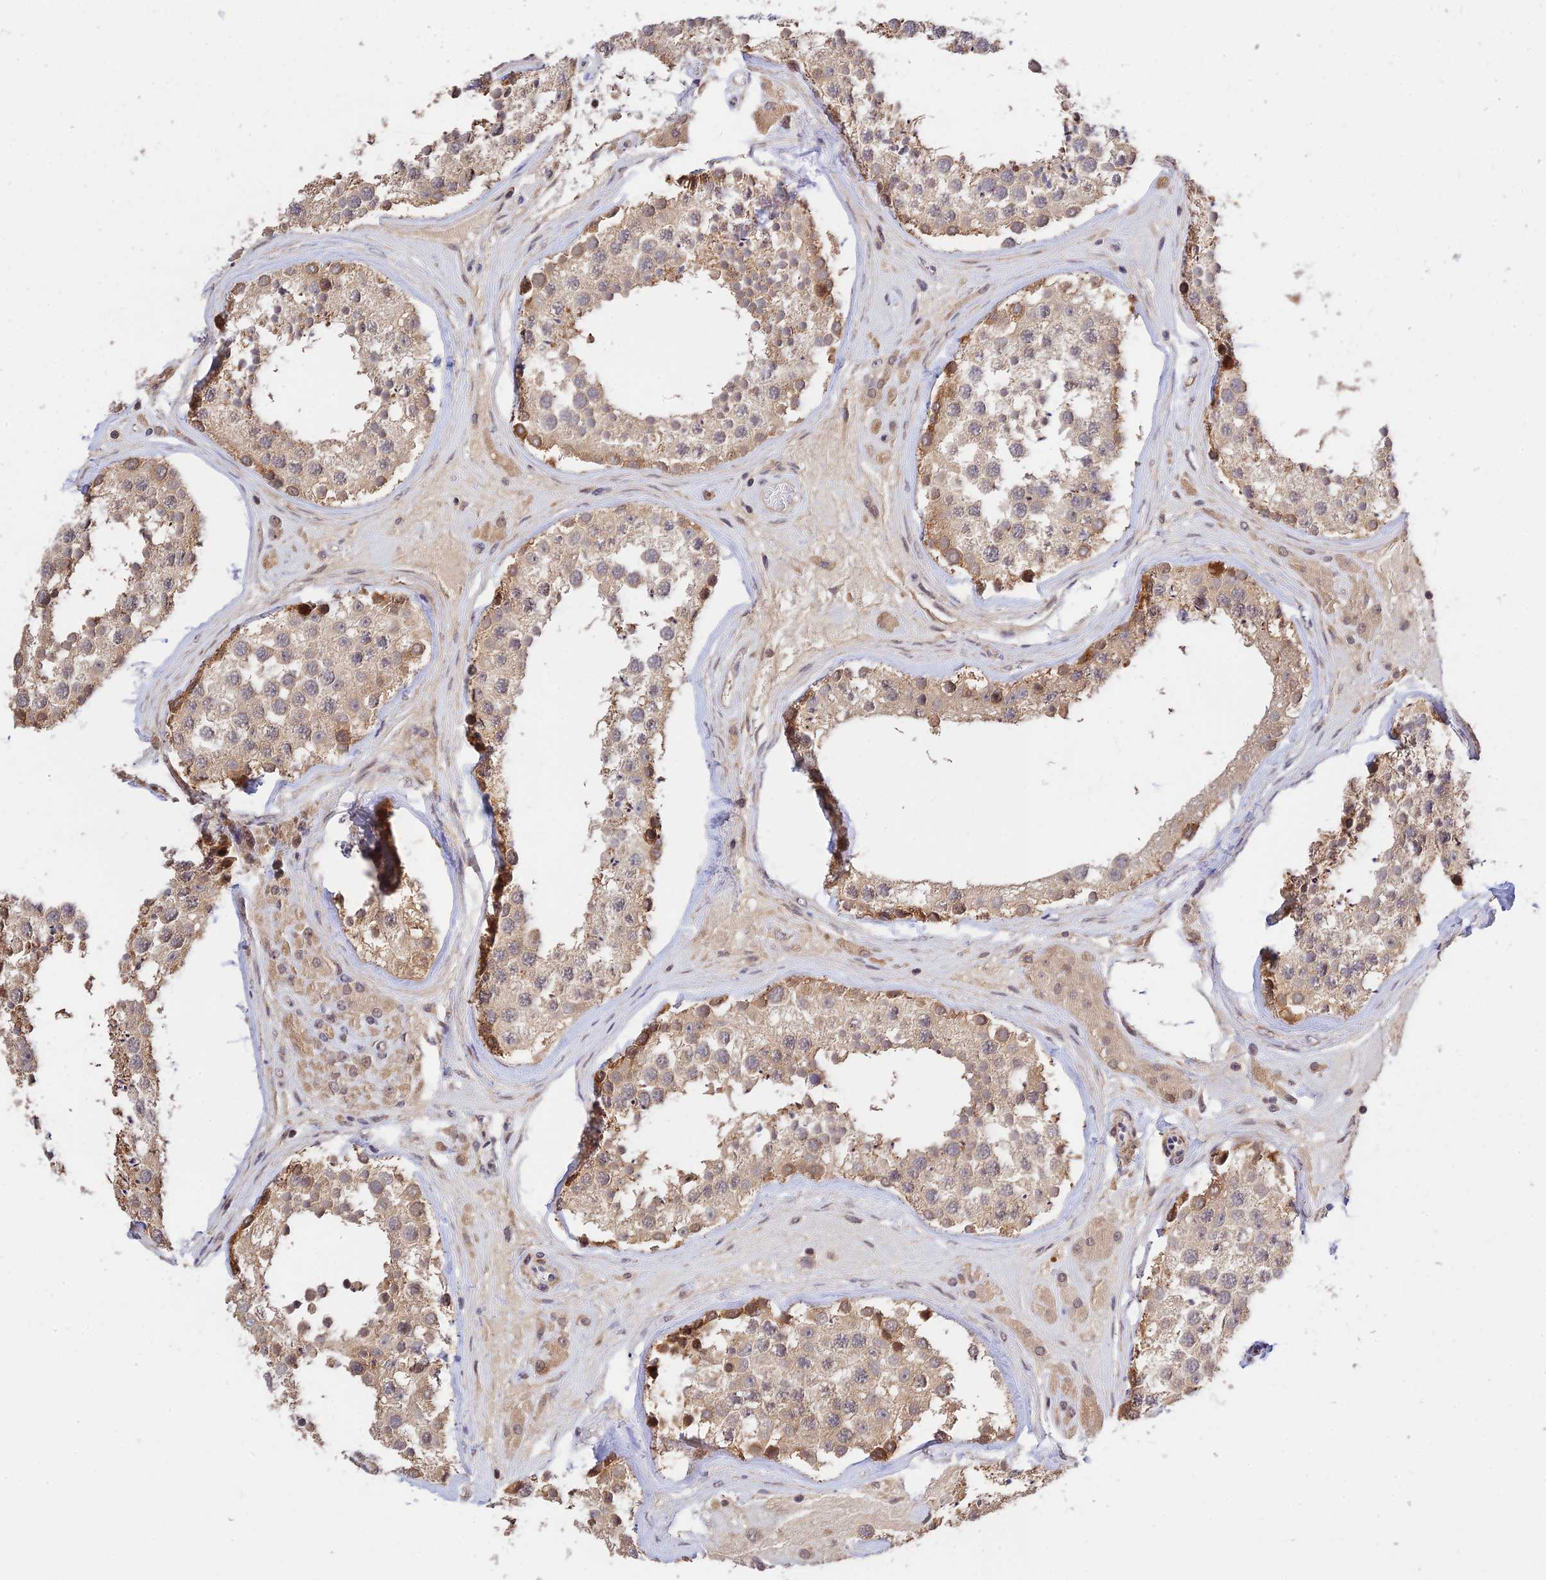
{"staining": {"intensity": "moderate", "quantity": "25%-75%", "location": "cytoplasmic/membranous"}, "tissue": "testis", "cell_type": "Cells in seminiferous ducts", "image_type": "normal", "snomed": [{"axis": "morphology", "description": "Normal tissue, NOS"}, {"axis": "topography", "description": "Testis"}], "caption": "The image shows immunohistochemical staining of unremarkable testis. There is moderate cytoplasmic/membranous staining is present in approximately 25%-75% of cells in seminiferous ducts.", "gene": "CWH43", "patient": {"sex": "male", "age": 46}}